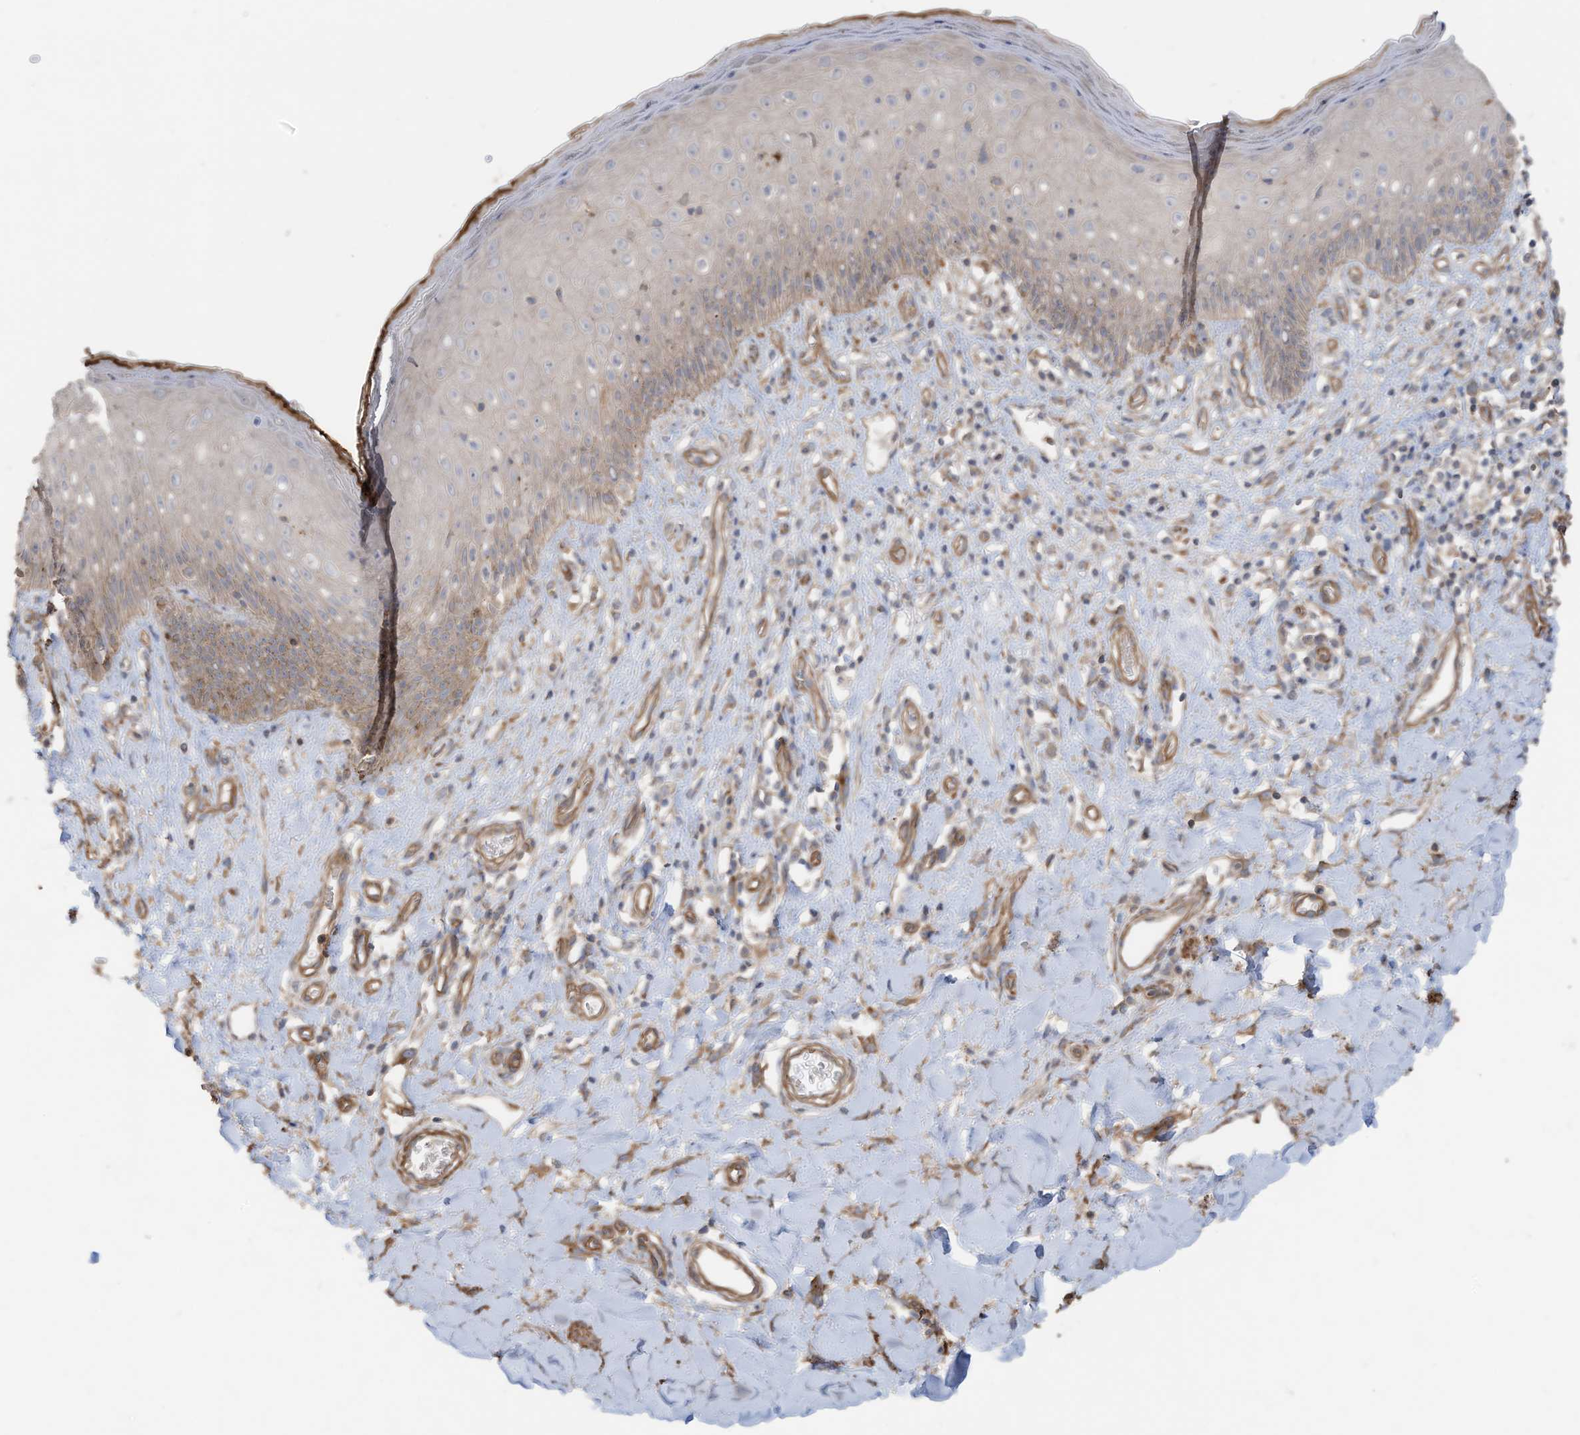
{"staining": {"intensity": "weak", "quantity": "<25%", "location": "cytoplasmic/membranous"}, "tissue": "skin", "cell_type": "Epidermal cells", "image_type": "normal", "snomed": [{"axis": "morphology", "description": "Normal tissue, NOS"}, {"axis": "morphology", "description": "Squamous cell carcinoma, NOS"}, {"axis": "topography", "description": "Vulva"}], "caption": "The image displays no significant staining in epidermal cells of skin.", "gene": "SLC17A7", "patient": {"sex": "female", "age": 85}}